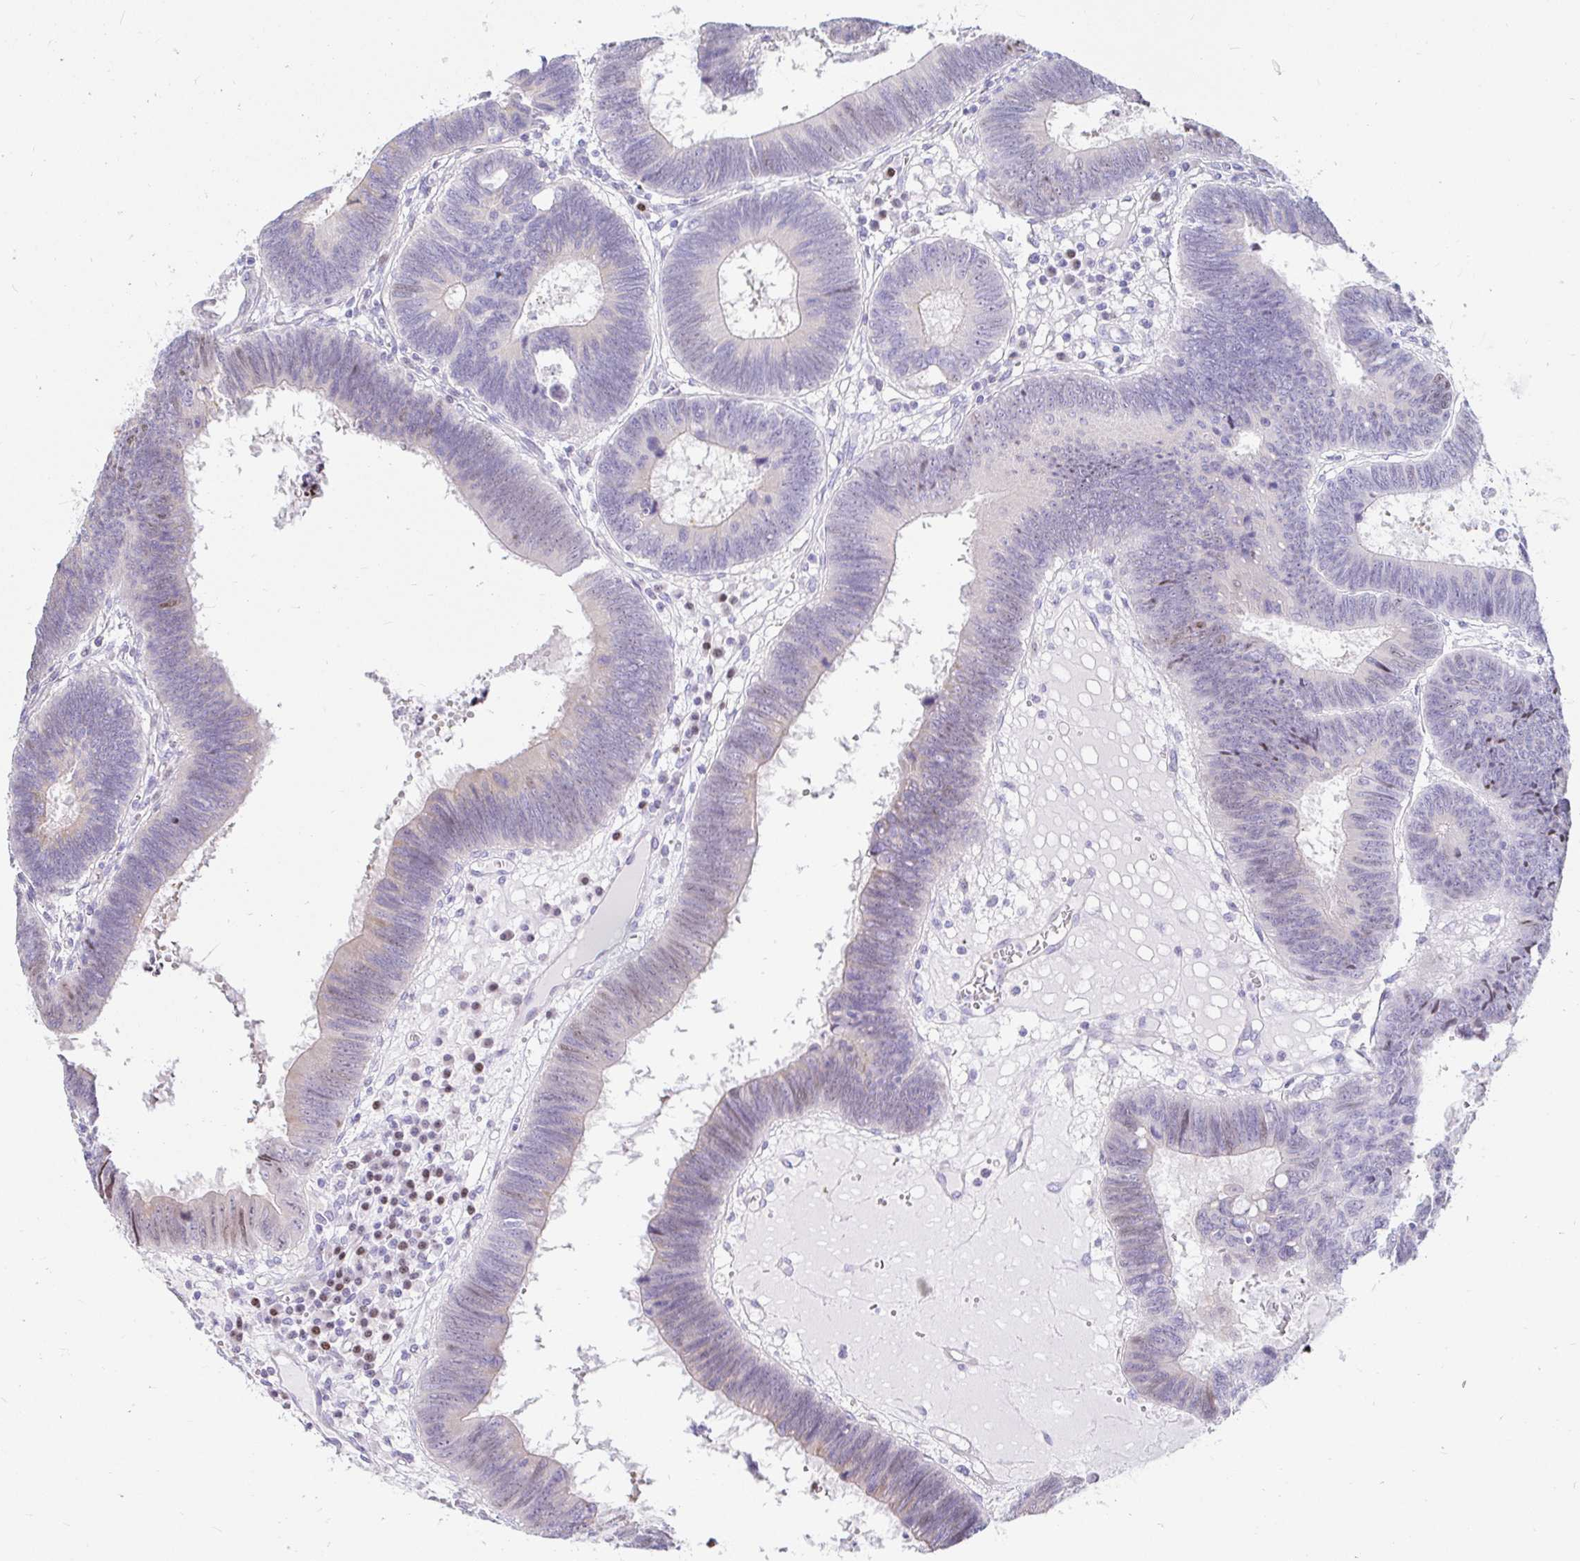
{"staining": {"intensity": "negative", "quantity": "none", "location": "none"}, "tissue": "colorectal cancer", "cell_type": "Tumor cells", "image_type": "cancer", "snomed": [{"axis": "morphology", "description": "Adenocarcinoma, NOS"}, {"axis": "topography", "description": "Colon"}], "caption": "This photomicrograph is of colorectal cancer (adenocarcinoma) stained with immunohistochemistry to label a protein in brown with the nuclei are counter-stained blue. There is no expression in tumor cells.", "gene": "CAPSL", "patient": {"sex": "male", "age": 62}}